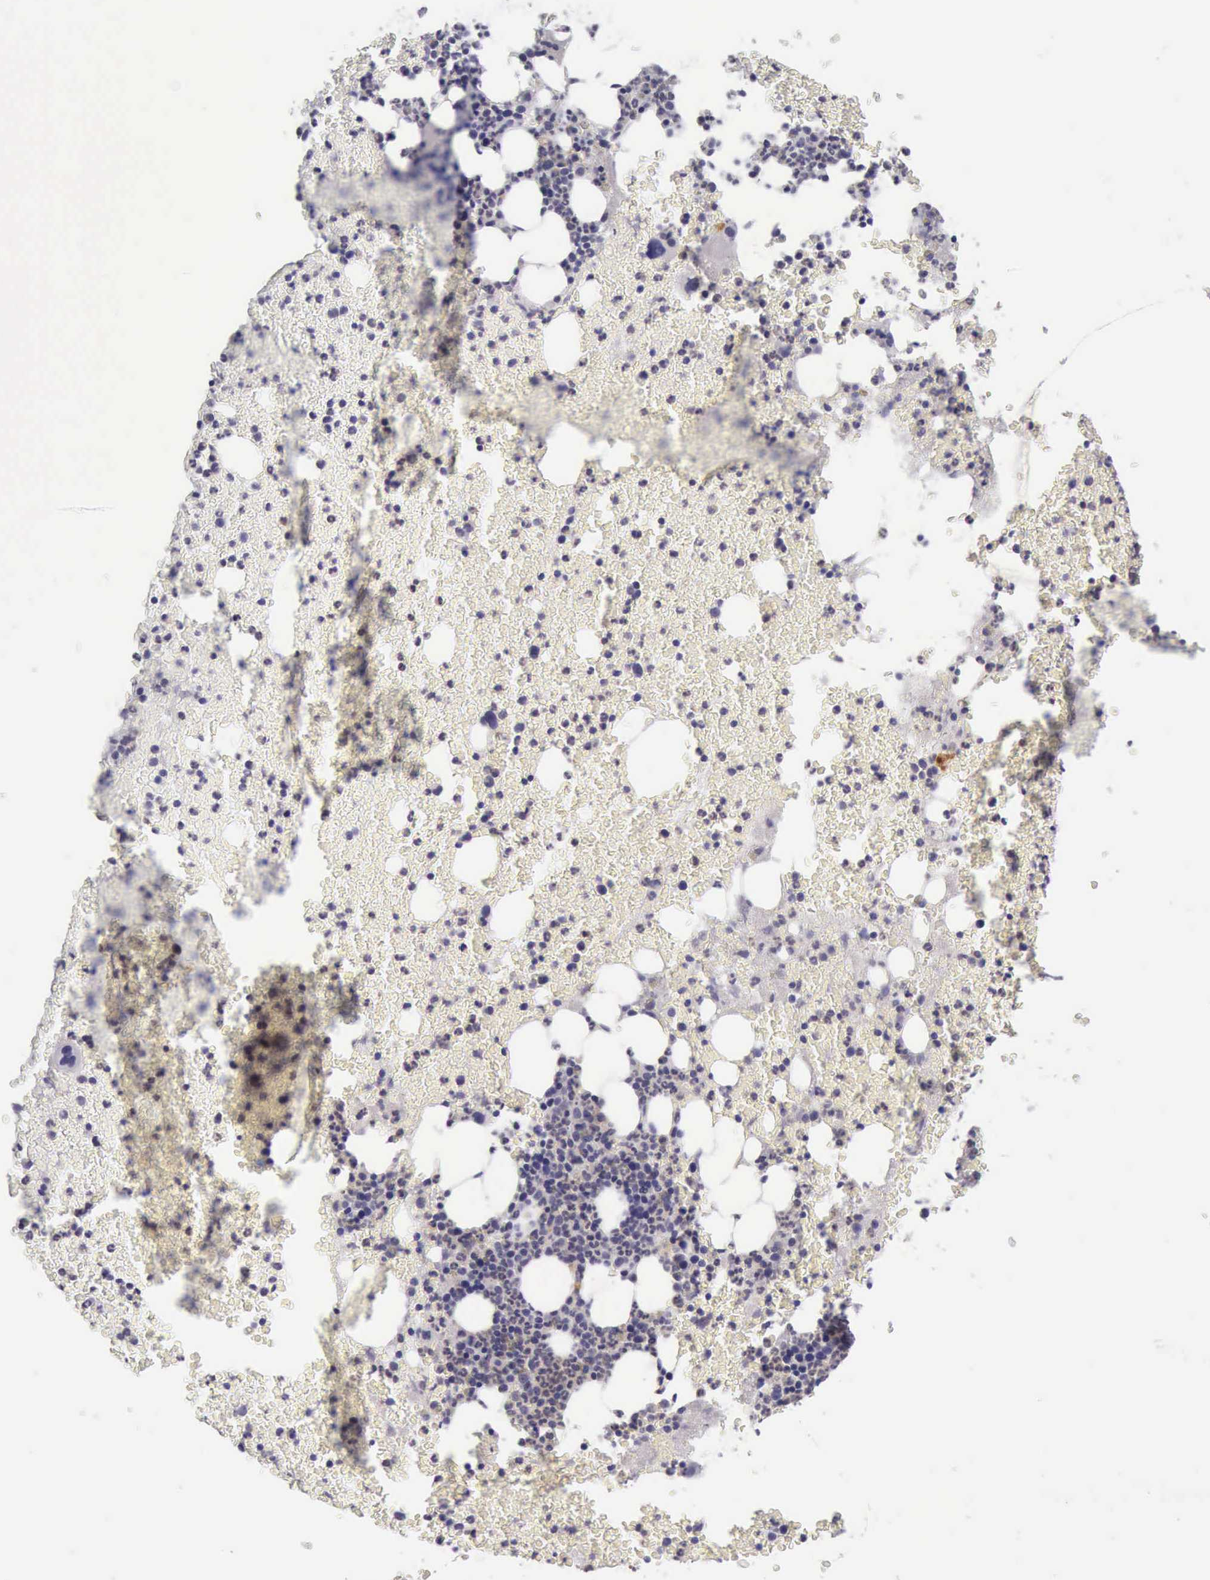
{"staining": {"intensity": "negative", "quantity": "none", "location": "none"}, "tissue": "bone marrow", "cell_type": "Hematopoietic cells", "image_type": "normal", "snomed": [{"axis": "morphology", "description": "Normal tissue, NOS"}, {"axis": "topography", "description": "Bone marrow"}], "caption": "Immunohistochemical staining of benign bone marrow displays no significant expression in hematopoietic cells. (DAB (3,3'-diaminobenzidine) immunohistochemistry (IHC) with hematoxylin counter stain).", "gene": "ARNT2", "patient": {"sex": "female", "age": 52}}